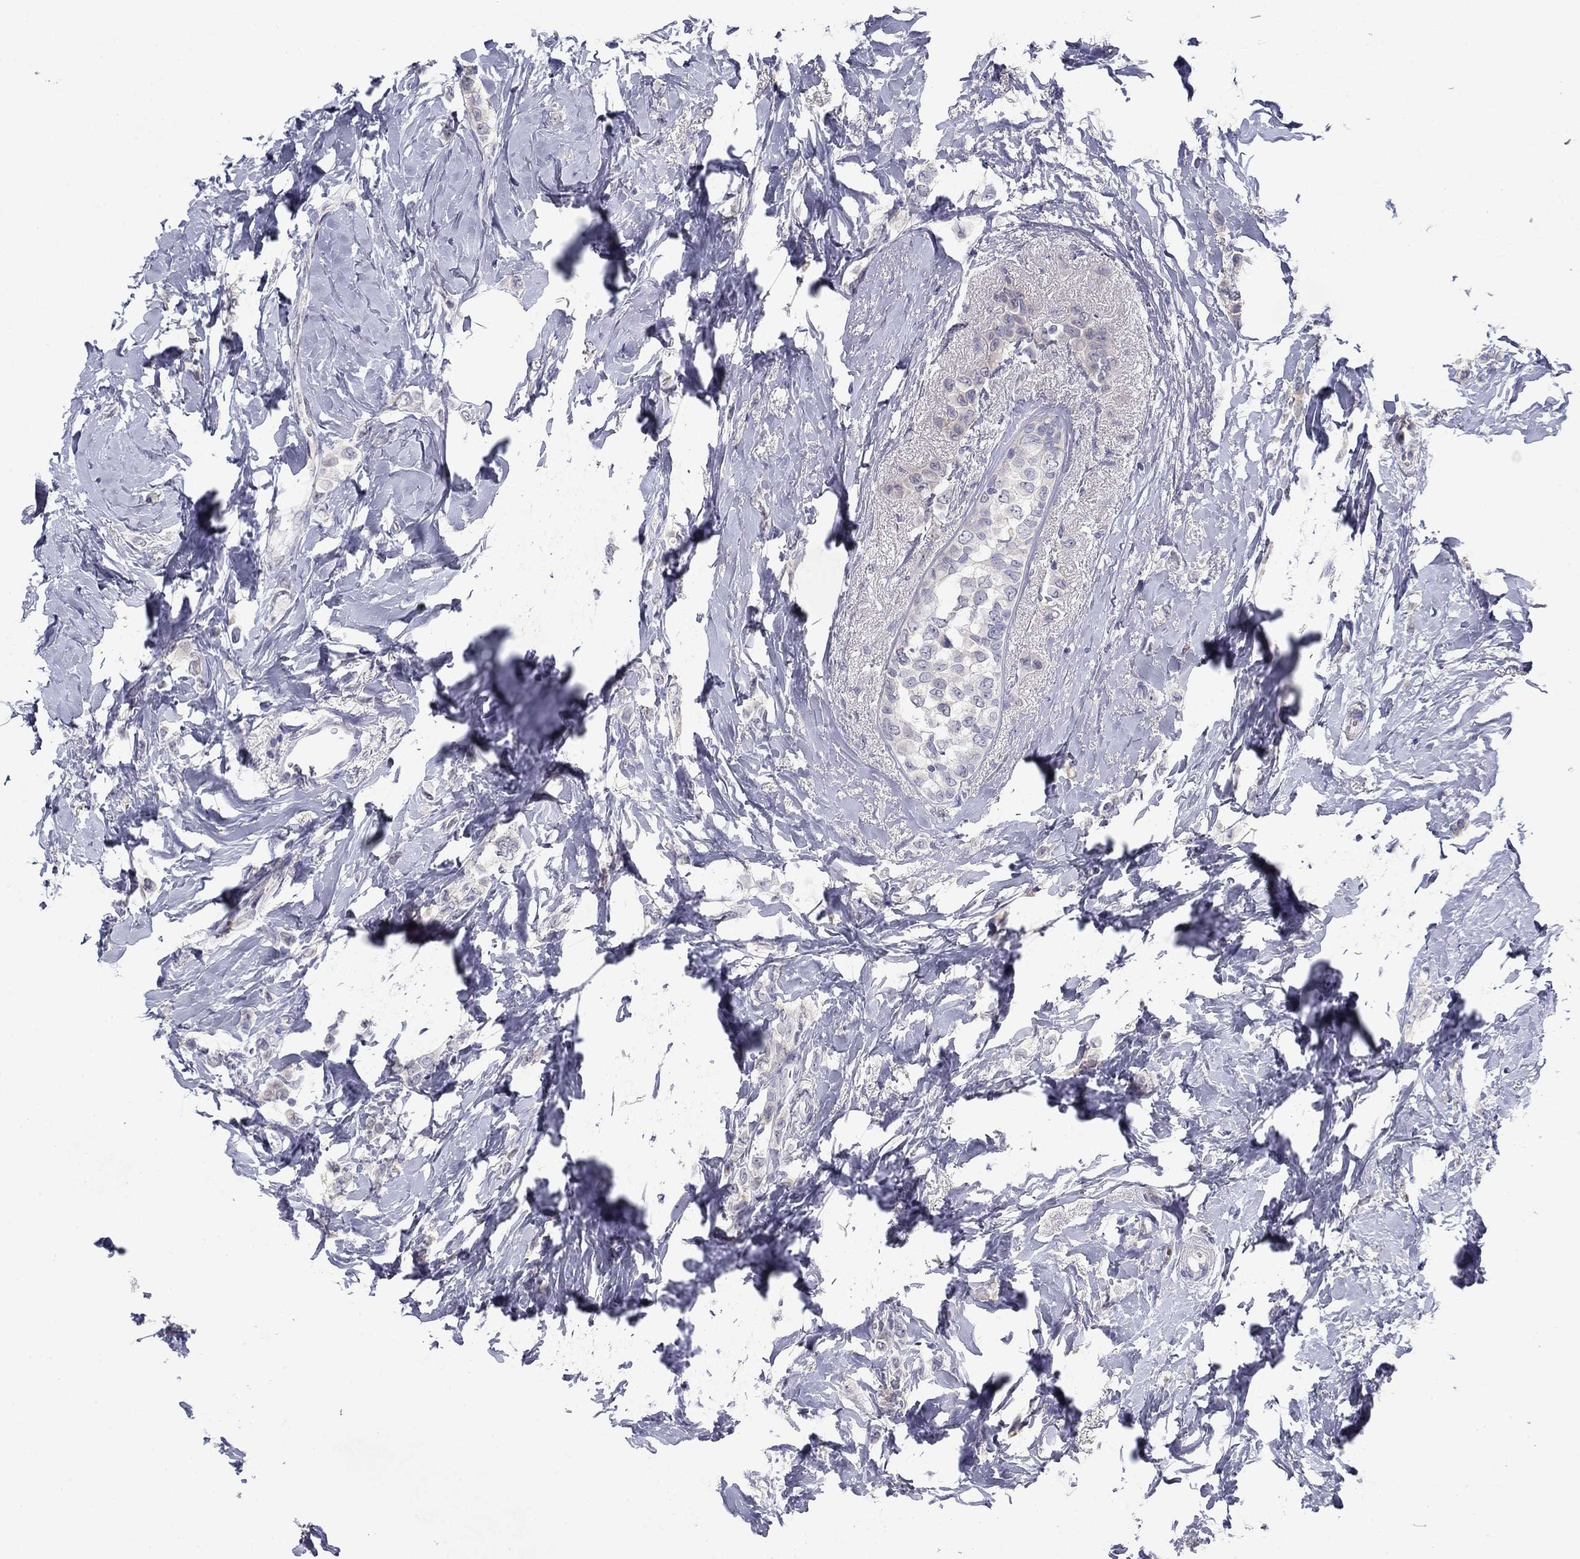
{"staining": {"intensity": "negative", "quantity": "none", "location": "none"}, "tissue": "breast cancer", "cell_type": "Tumor cells", "image_type": "cancer", "snomed": [{"axis": "morphology", "description": "Lobular carcinoma"}, {"axis": "topography", "description": "Breast"}], "caption": "High magnification brightfield microscopy of breast cancer stained with DAB (brown) and counterstained with hematoxylin (blue): tumor cells show no significant expression.", "gene": "PLS1", "patient": {"sex": "female", "age": 66}}